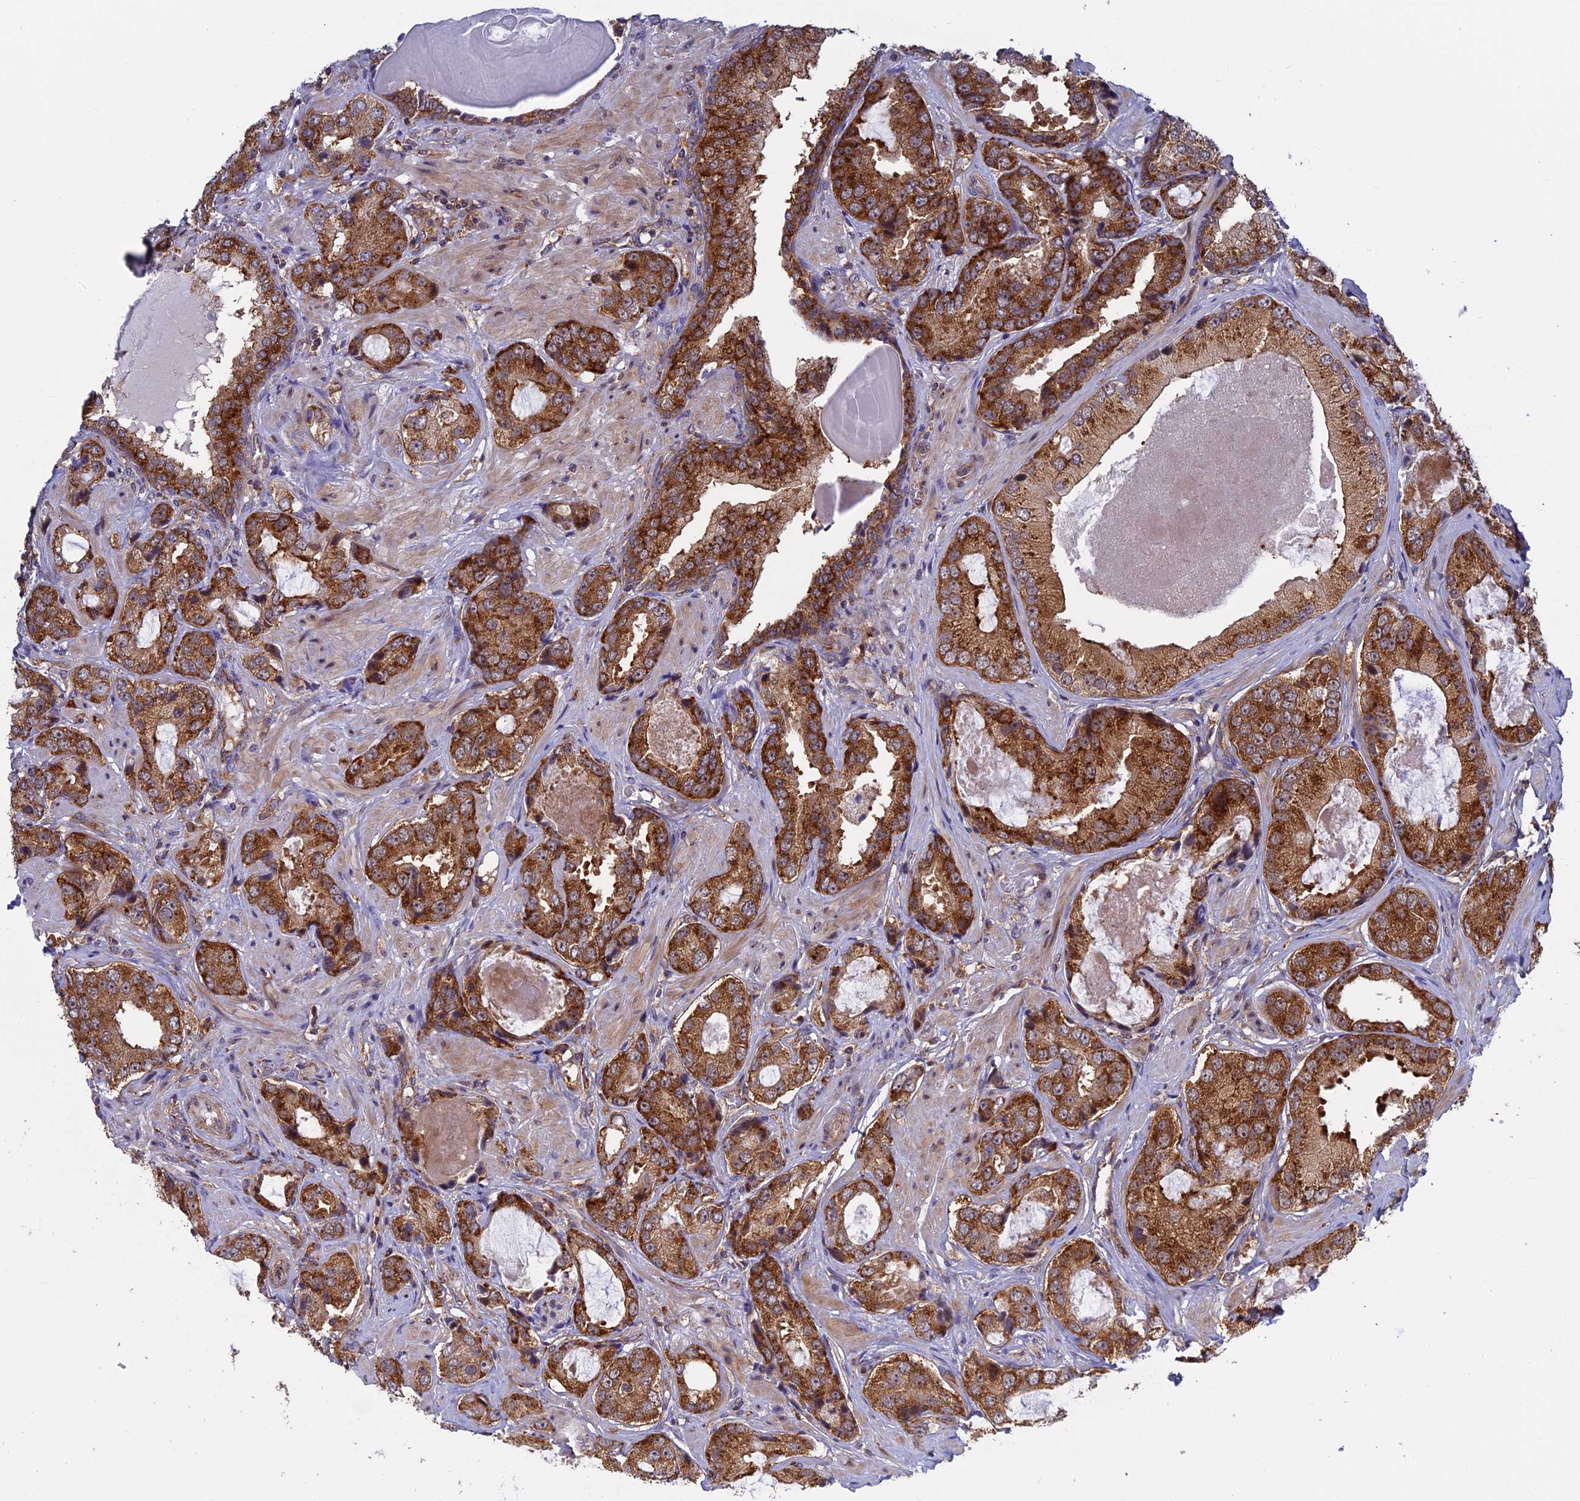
{"staining": {"intensity": "strong", "quantity": ">75%", "location": "cytoplasmic/membranous"}, "tissue": "prostate cancer", "cell_type": "Tumor cells", "image_type": "cancer", "snomed": [{"axis": "morphology", "description": "Adenocarcinoma, High grade"}, {"axis": "topography", "description": "Prostate"}], "caption": "Strong cytoplasmic/membranous expression for a protein is identified in approximately >75% of tumor cells of prostate cancer (adenocarcinoma (high-grade)) using immunohistochemistry (IHC).", "gene": "CLINT1", "patient": {"sex": "male", "age": 59}}